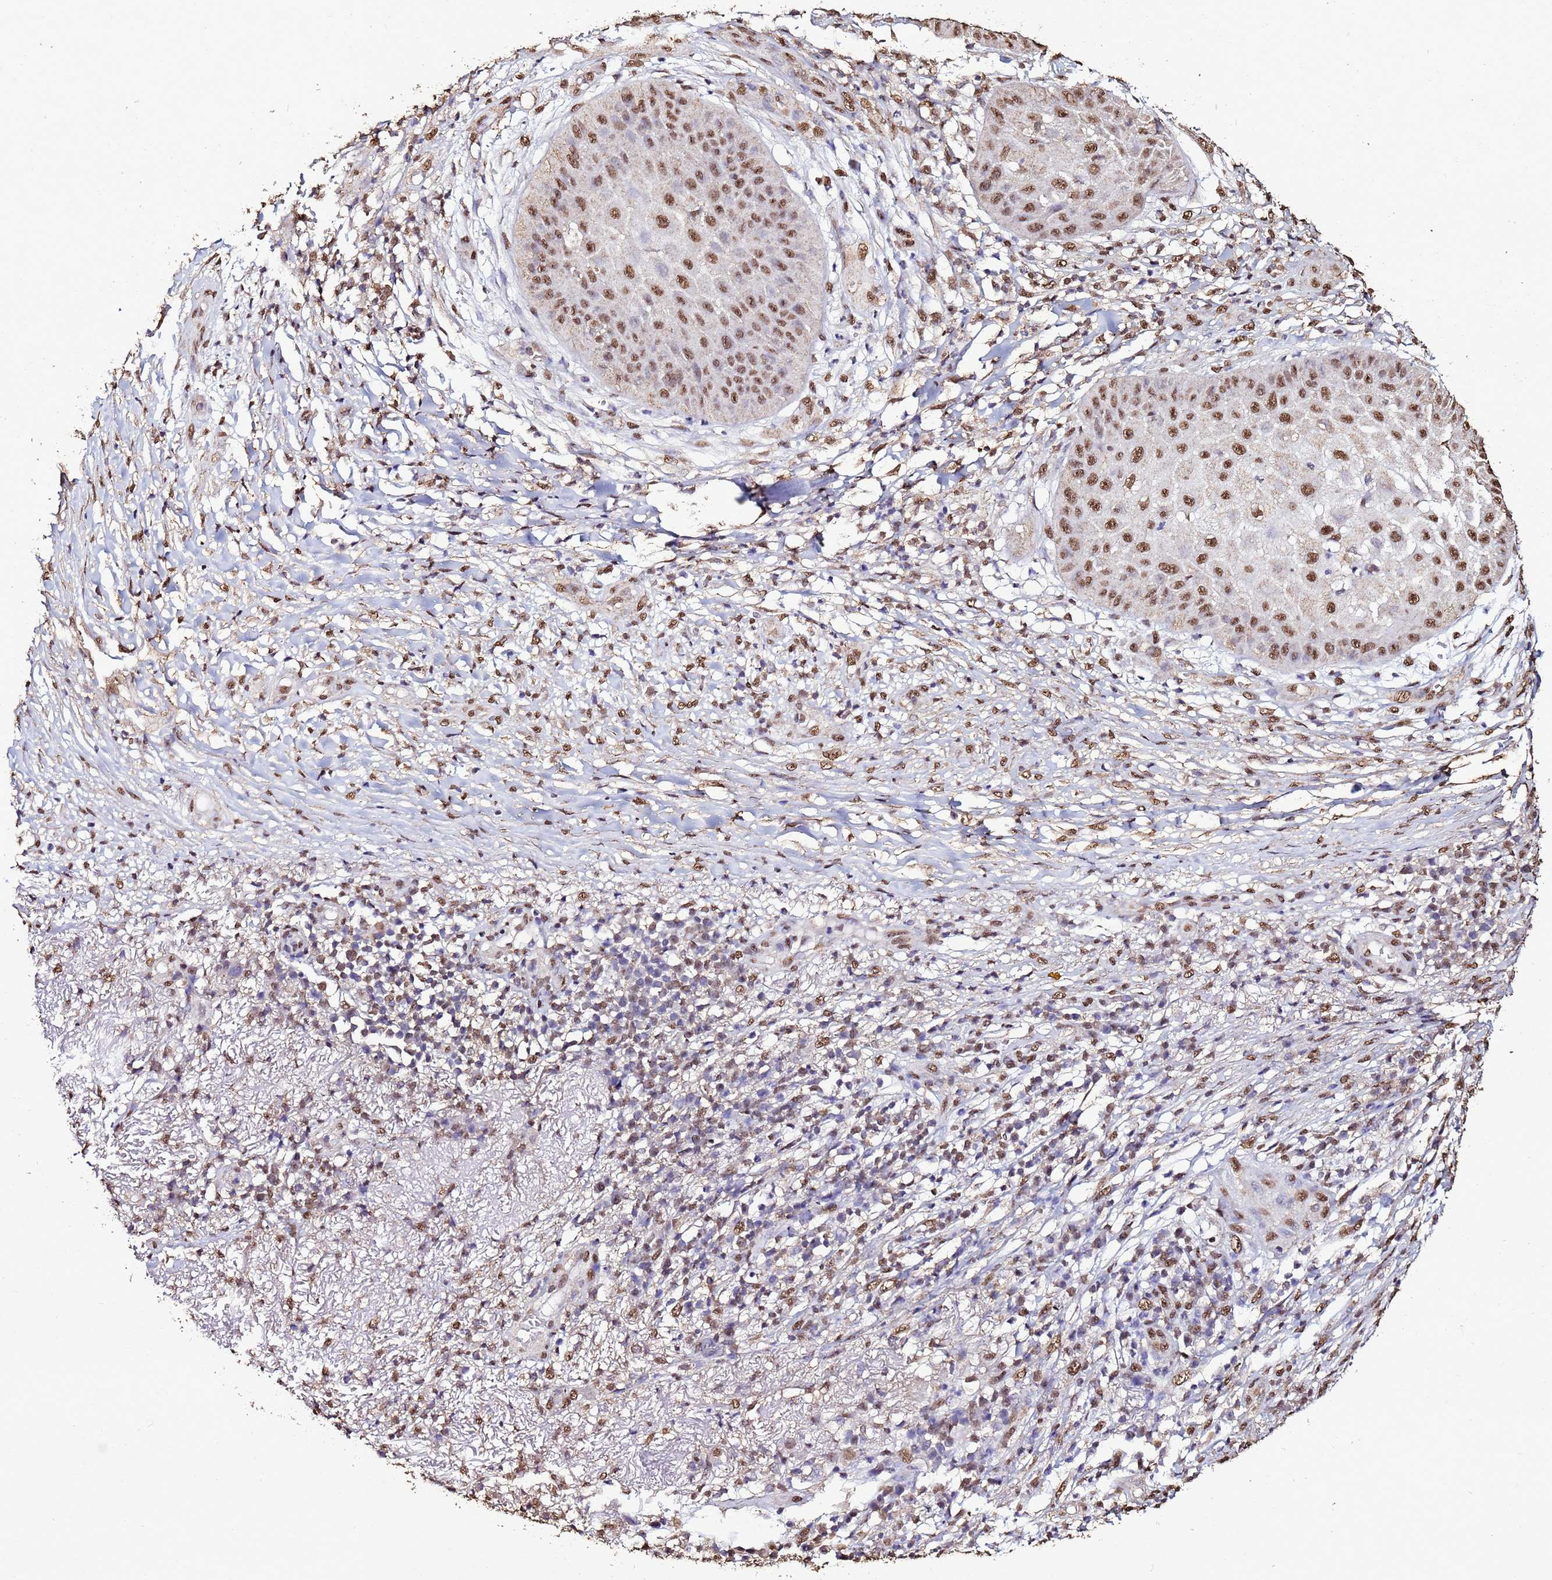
{"staining": {"intensity": "moderate", "quantity": ">75%", "location": "nuclear"}, "tissue": "skin cancer", "cell_type": "Tumor cells", "image_type": "cancer", "snomed": [{"axis": "morphology", "description": "Squamous cell carcinoma, NOS"}, {"axis": "topography", "description": "Skin"}], "caption": "The micrograph shows a brown stain indicating the presence of a protein in the nuclear of tumor cells in squamous cell carcinoma (skin). (DAB = brown stain, brightfield microscopy at high magnification).", "gene": "TRIP6", "patient": {"sex": "male", "age": 70}}